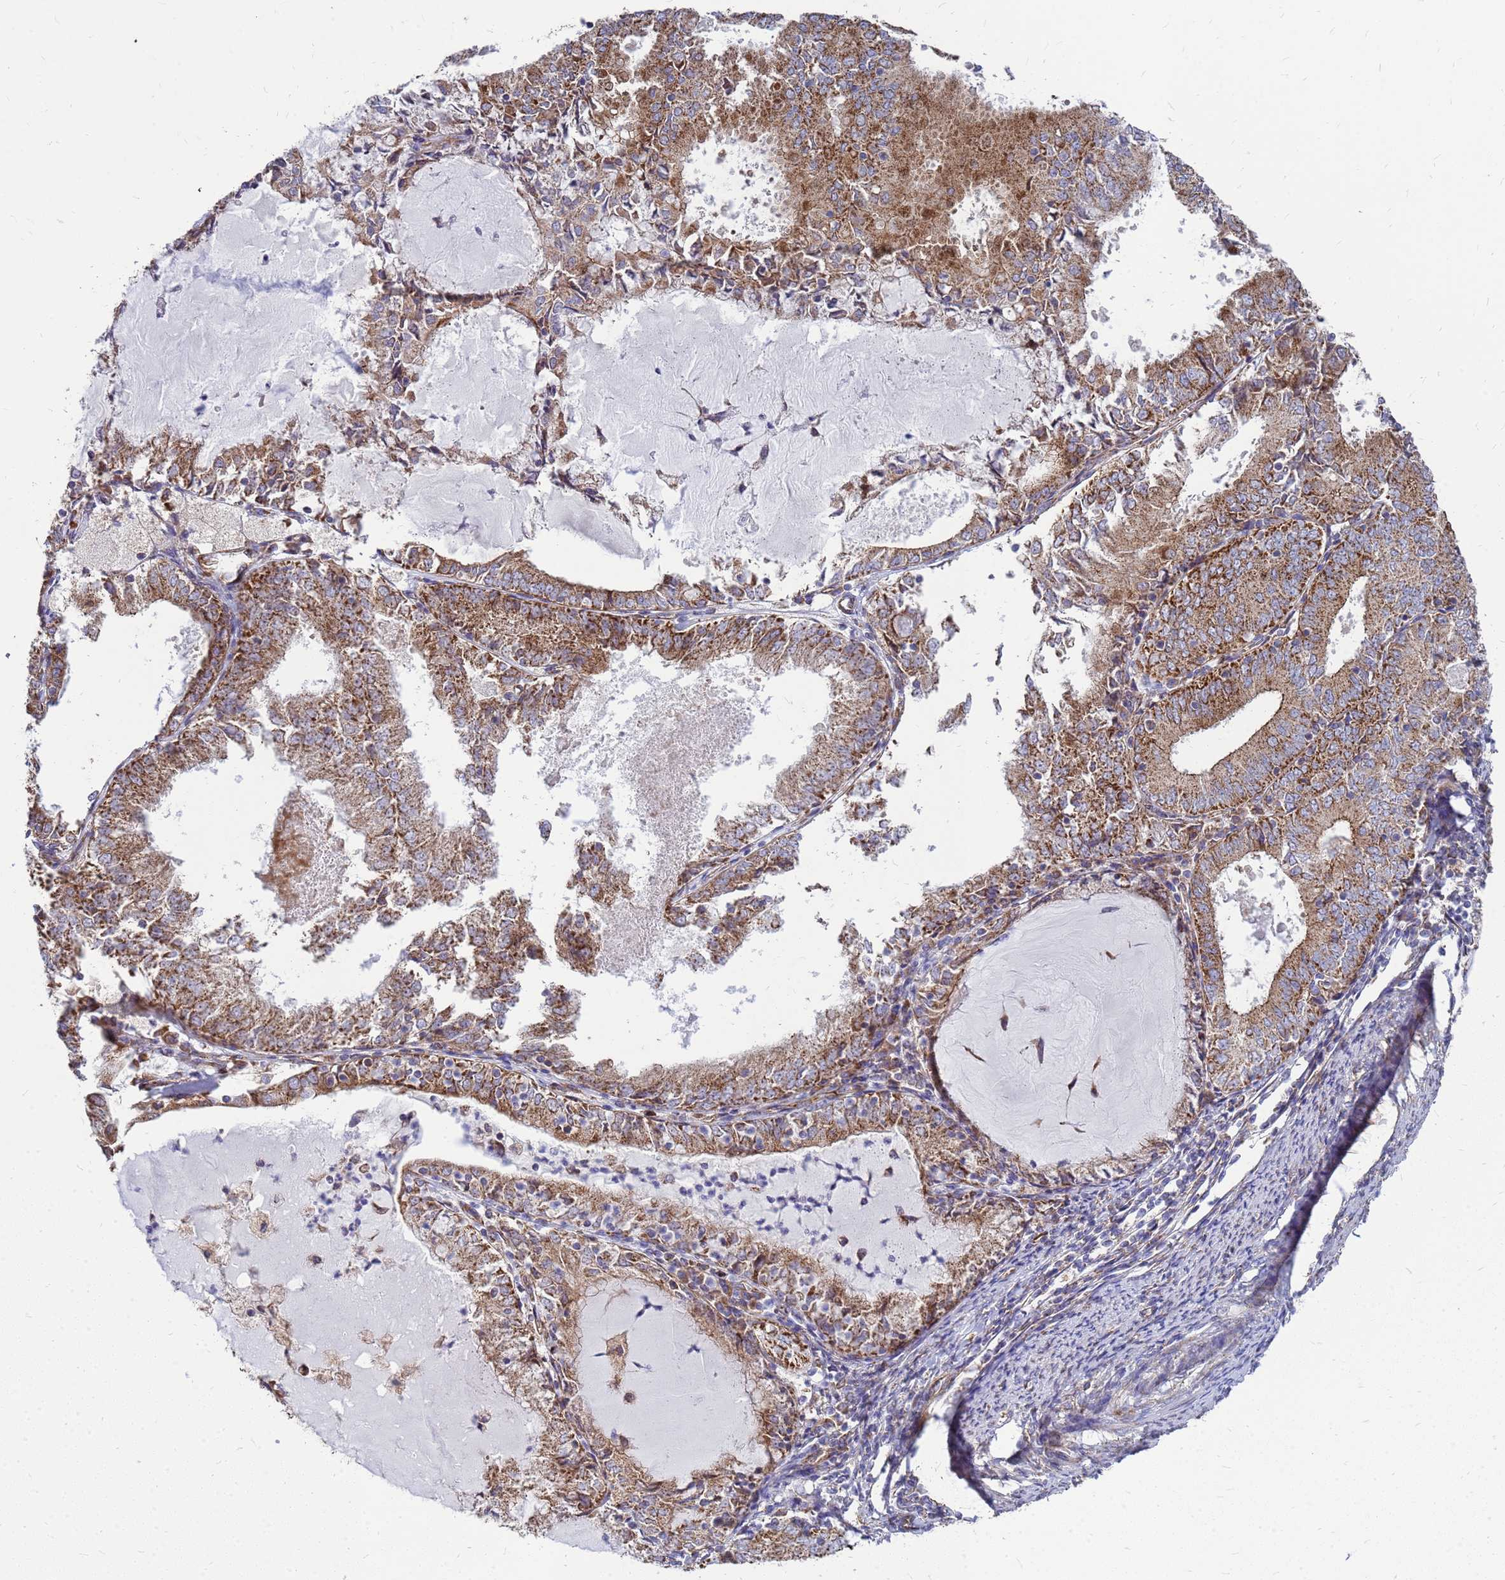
{"staining": {"intensity": "moderate", "quantity": ">75%", "location": "cytoplasmic/membranous"}, "tissue": "endometrial cancer", "cell_type": "Tumor cells", "image_type": "cancer", "snomed": [{"axis": "morphology", "description": "Adenocarcinoma, NOS"}, {"axis": "topography", "description": "Endometrium"}], "caption": "Immunohistochemical staining of human endometrial cancer reveals medium levels of moderate cytoplasmic/membranous protein expression in approximately >75% of tumor cells.", "gene": "FSTL4", "patient": {"sex": "female", "age": 57}}